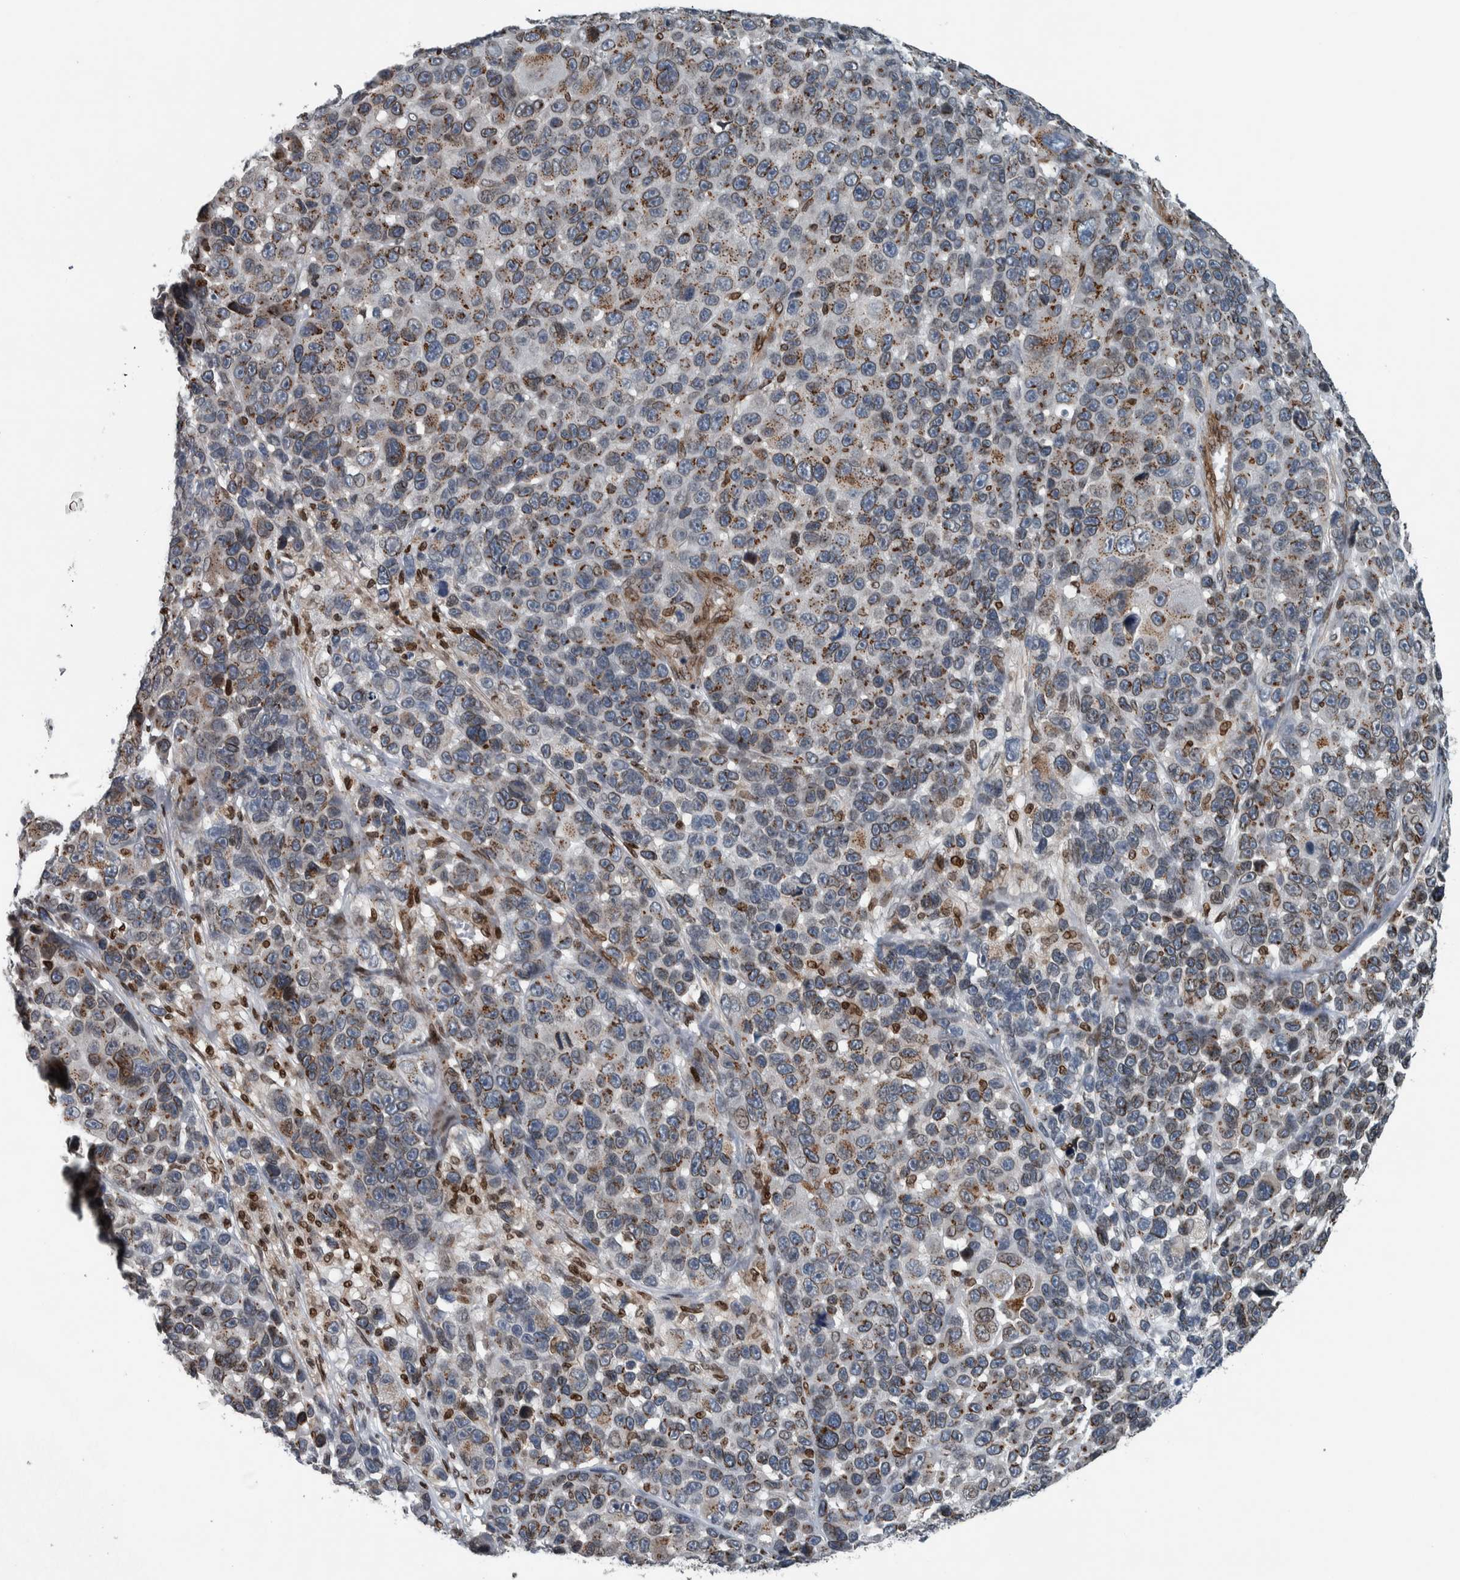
{"staining": {"intensity": "weak", "quantity": "<25%", "location": "cytoplasmic/membranous,nuclear"}, "tissue": "melanoma", "cell_type": "Tumor cells", "image_type": "cancer", "snomed": [{"axis": "morphology", "description": "Malignant melanoma, NOS"}, {"axis": "topography", "description": "Skin"}], "caption": "An immunohistochemistry histopathology image of melanoma is shown. There is no staining in tumor cells of melanoma.", "gene": "FAM135B", "patient": {"sex": "male", "age": 53}}